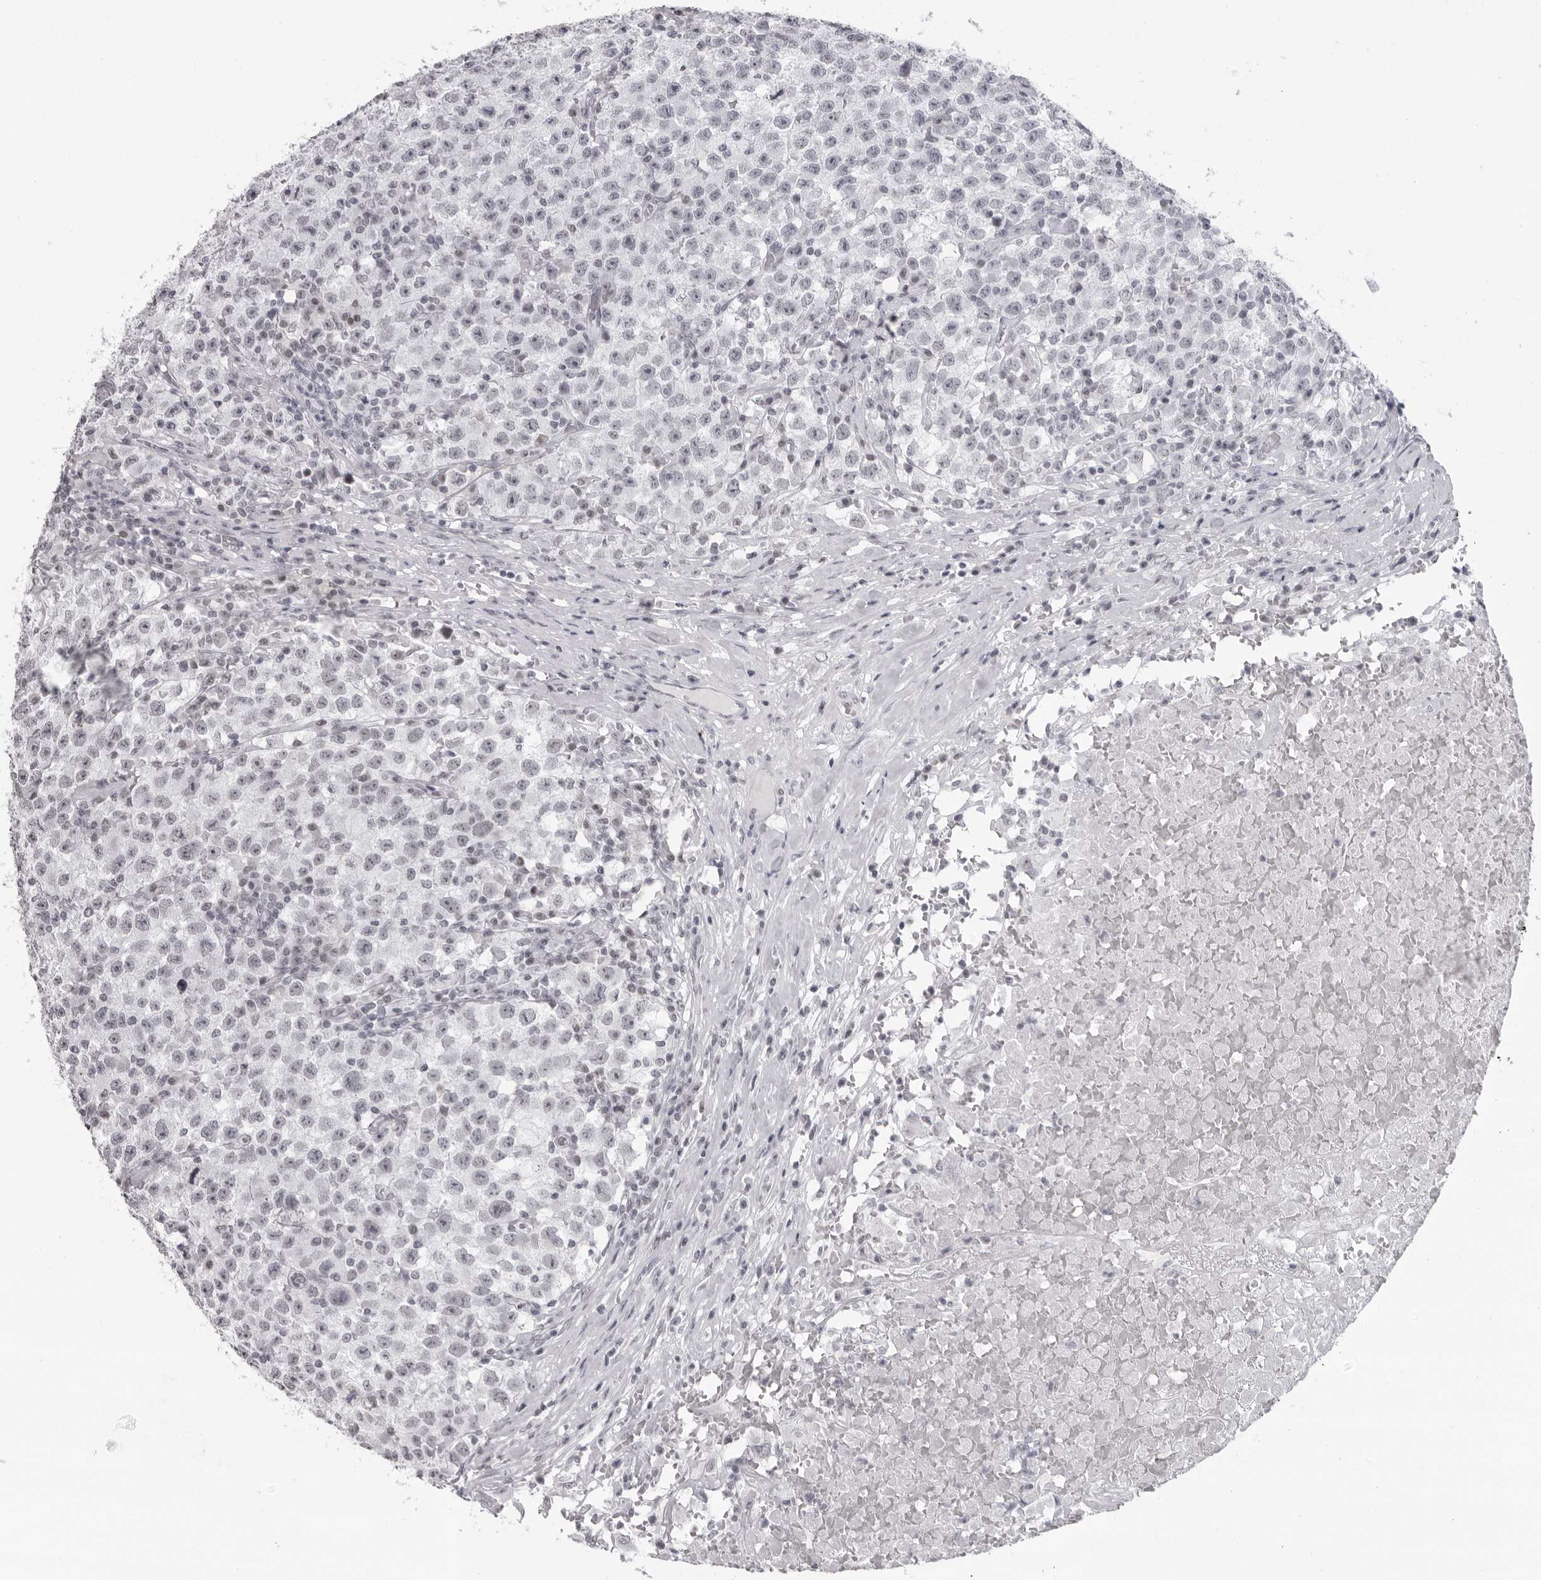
{"staining": {"intensity": "negative", "quantity": "none", "location": "none"}, "tissue": "testis cancer", "cell_type": "Tumor cells", "image_type": "cancer", "snomed": [{"axis": "morphology", "description": "Seminoma, NOS"}, {"axis": "topography", "description": "Testis"}], "caption": "High power microscopy image of an immunohistochemistry (IHC) histopathology image of testis seminoma, revealing no significant expression in tumor cells. (DAB (3,3'-diaminobenzidine) immunohistochemistry (IHC), high magnification).", "gene": "ESPN", "patient": {"sex": "male", "age": 22}}